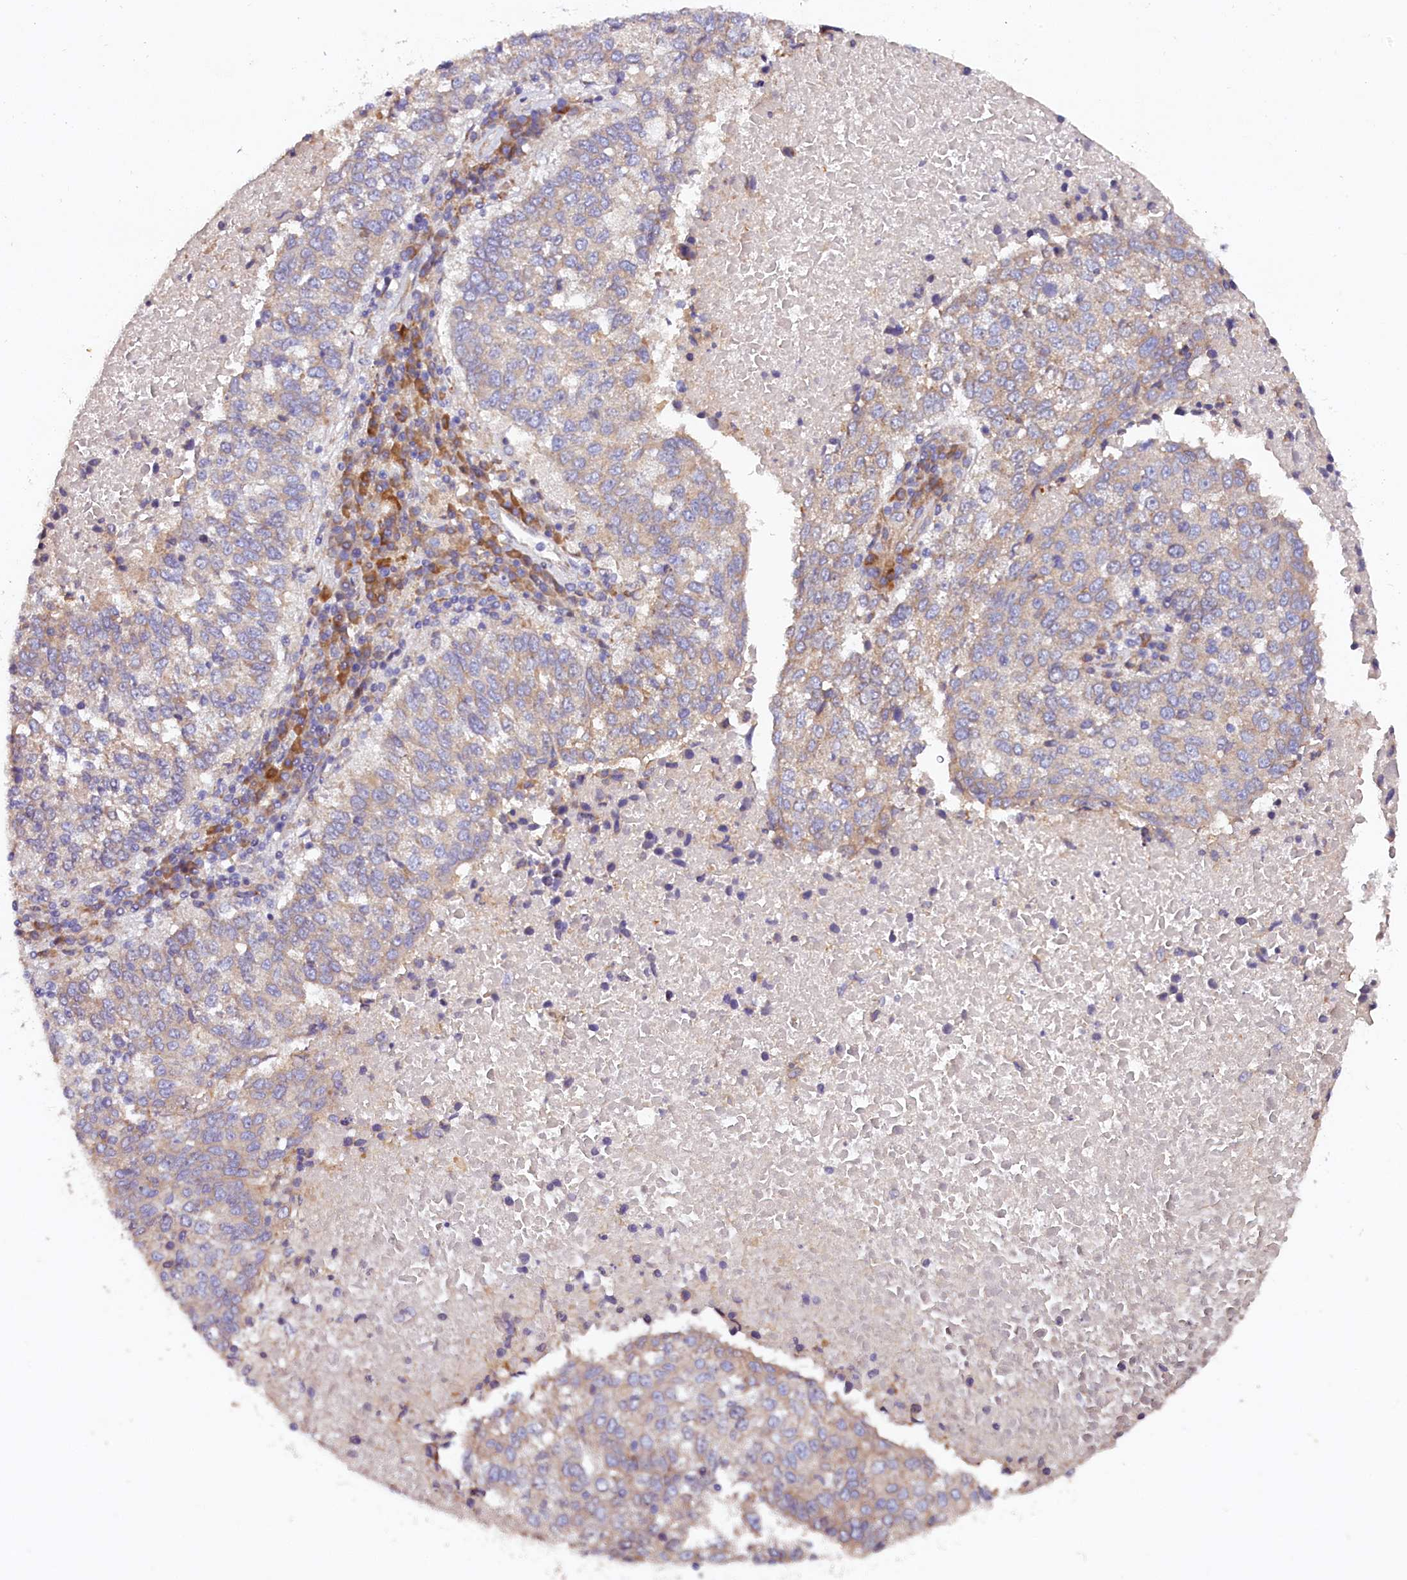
{"staining": {"intensity": "weak", "quantity": "25%-75%", "location": "cytoplasmic/membranous"}, "tissue": "lung cancer", "cell_type": "Tumor cells", "image_type": "cancer", "snomed": [{"axis": "morphology", "description": "Squamous cell carcinoma, NOS"}, {"axis": "topography", "description": "Lung"}], "caption": "A micrograph of human lung cancer stained for a protein displays weak cytoplasmic/membranous brown staining in tumor cells.", "gene": "ST7L", "patient": {"sex": "male", "age": 73}}